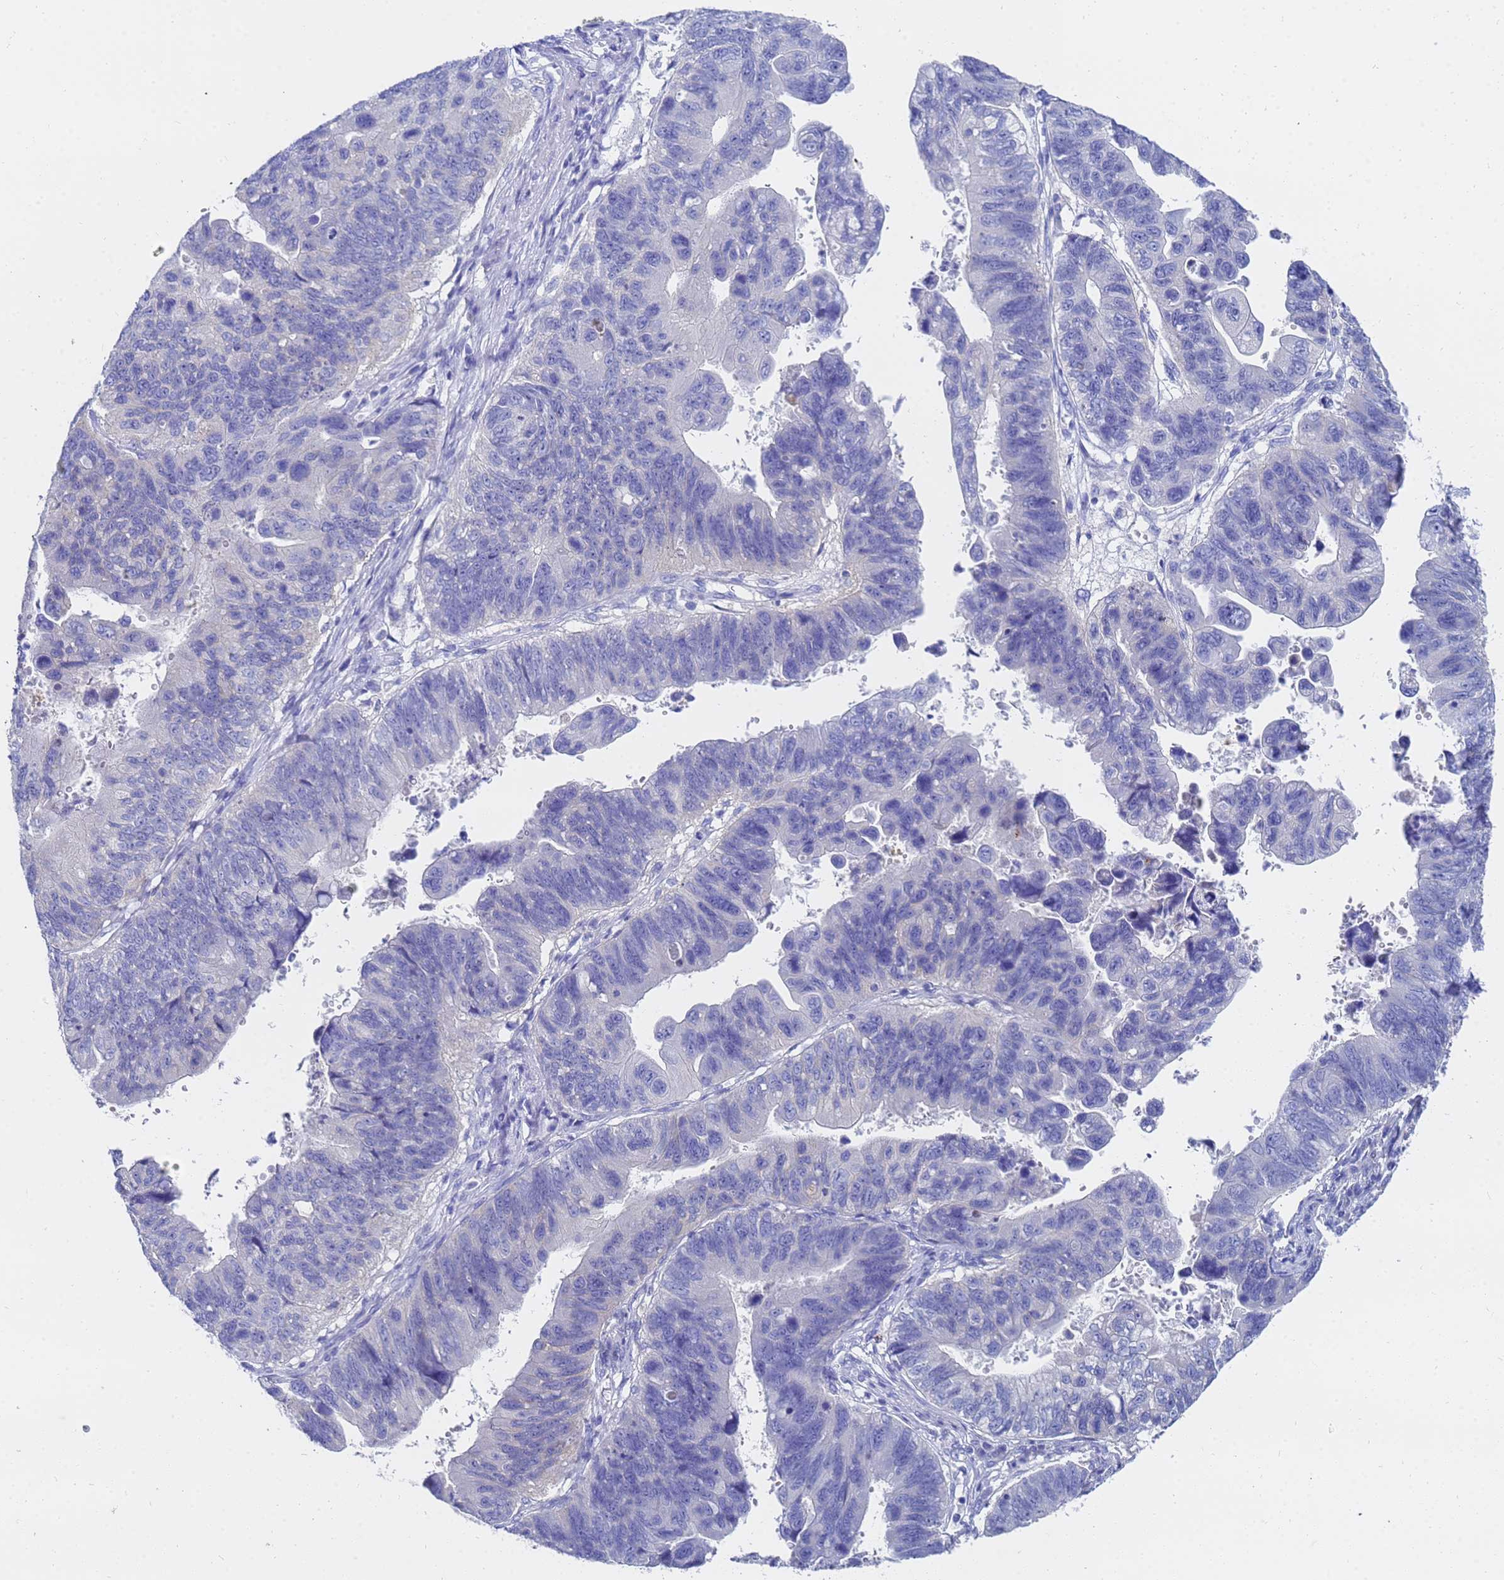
{"staining": {"intensity": "negative", "quantity": "none", "location": "none"}, "tissue": "stomach cancer", "cell_type": "Tumor cells", "image_type": "cancer", "snomed": [{"axis": "morphology", "description": "Adenocarcinoma, NOS"}, {"axis": "topography", "description": "Stomach"}], "caption": "Immunohistochemistry photomicrograph of stomach cancer stained for a protein (brown), which exhibits no expression in tumor cells.", "gene": "C2orf72", "patient": {"sex": "male", "age": 59}}